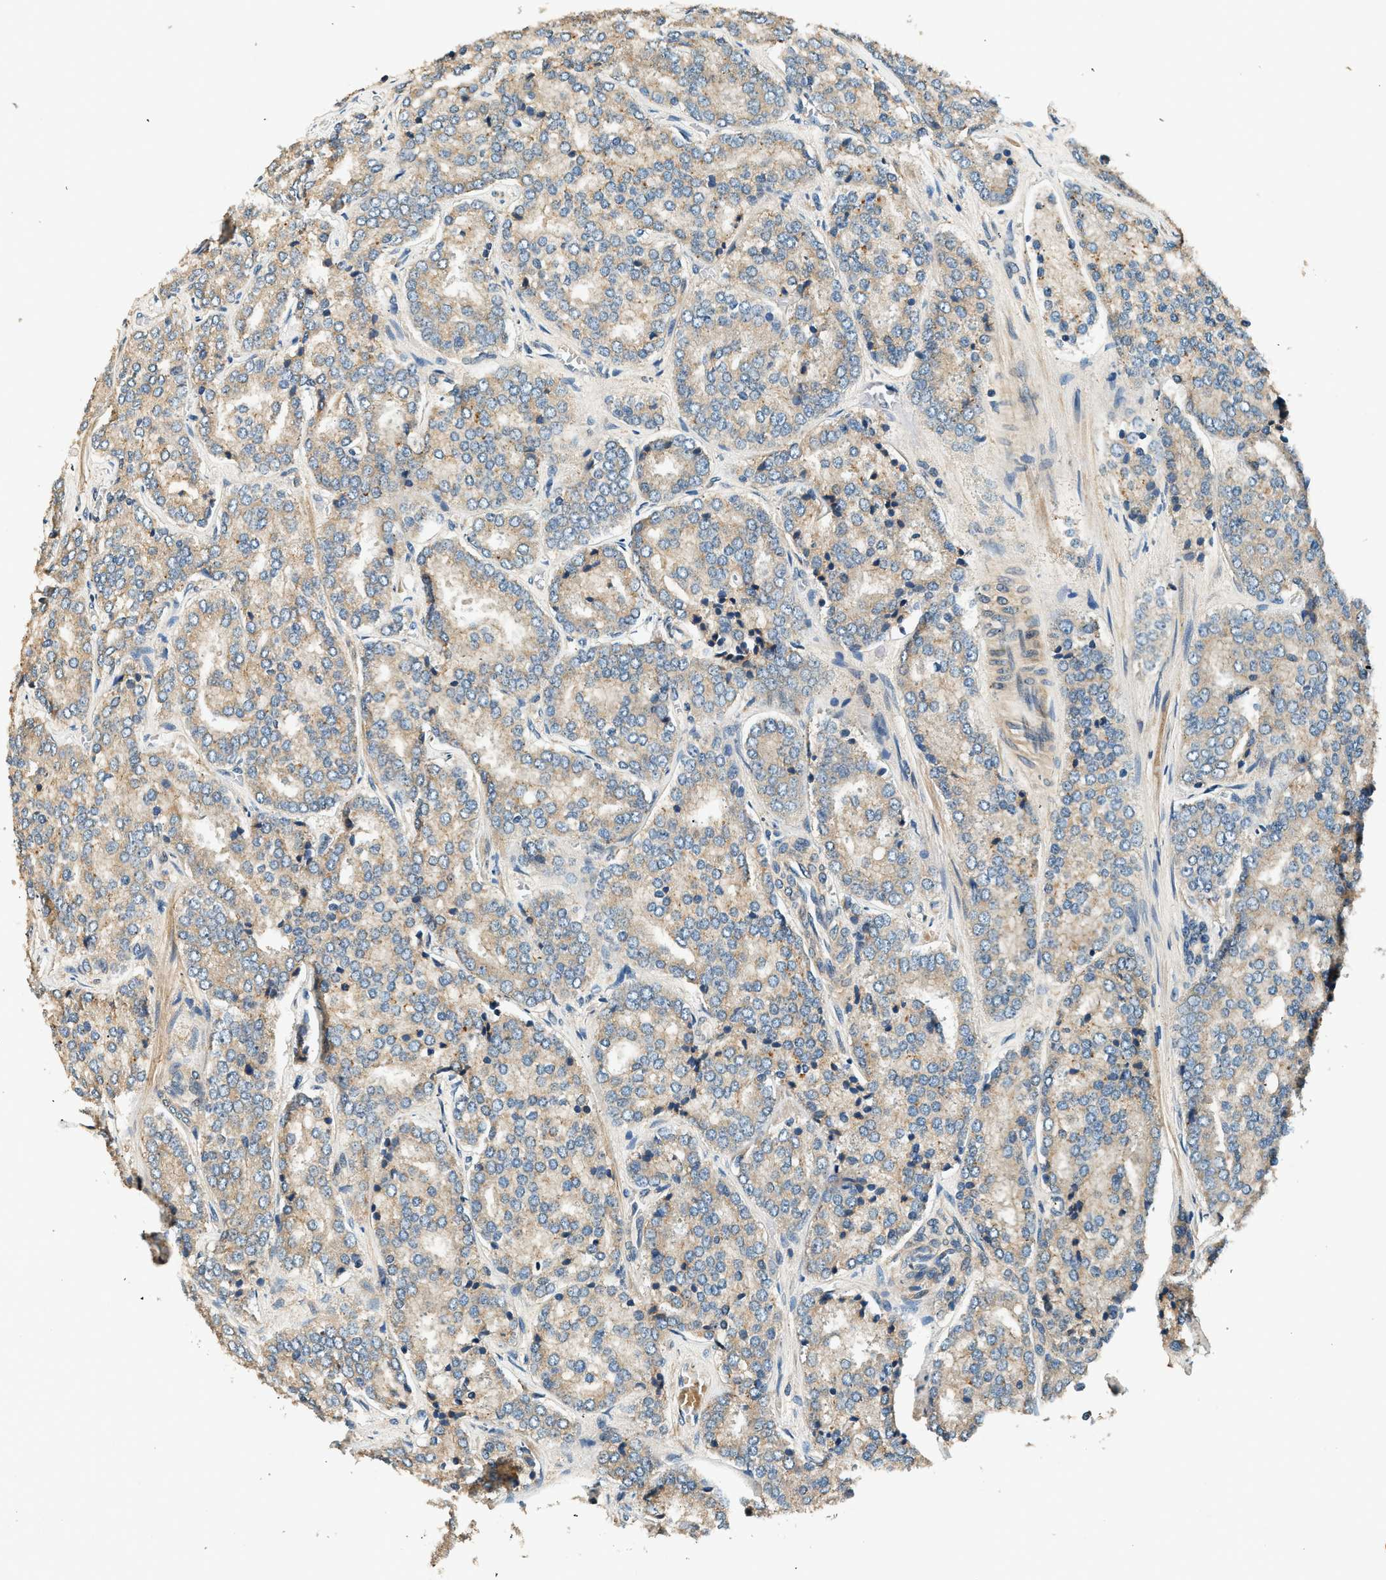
{"staining": {"intensity": "weak", "quantity": ">75%", "location": "cytoplasmic/membranous"}, "tissue": "prostate cancer", "cell_type": "Tumor cells", "image_type": "cancer", "snomed": [{"axis": "morphology", "description": "Adenocarcinoma, High grade"}, {"axis": "topography", "description": "Prostate"}], "caption": "Prostate cancer (high-grade adenocarcinoma) tissue demonstrates weak cytoplasmic/membranous expression in approximately >75% of tumor cells, visualized by immunohistochemistry.", "gene": "ARHGEF11", "patient": {"sex": "male", "age": 65}}